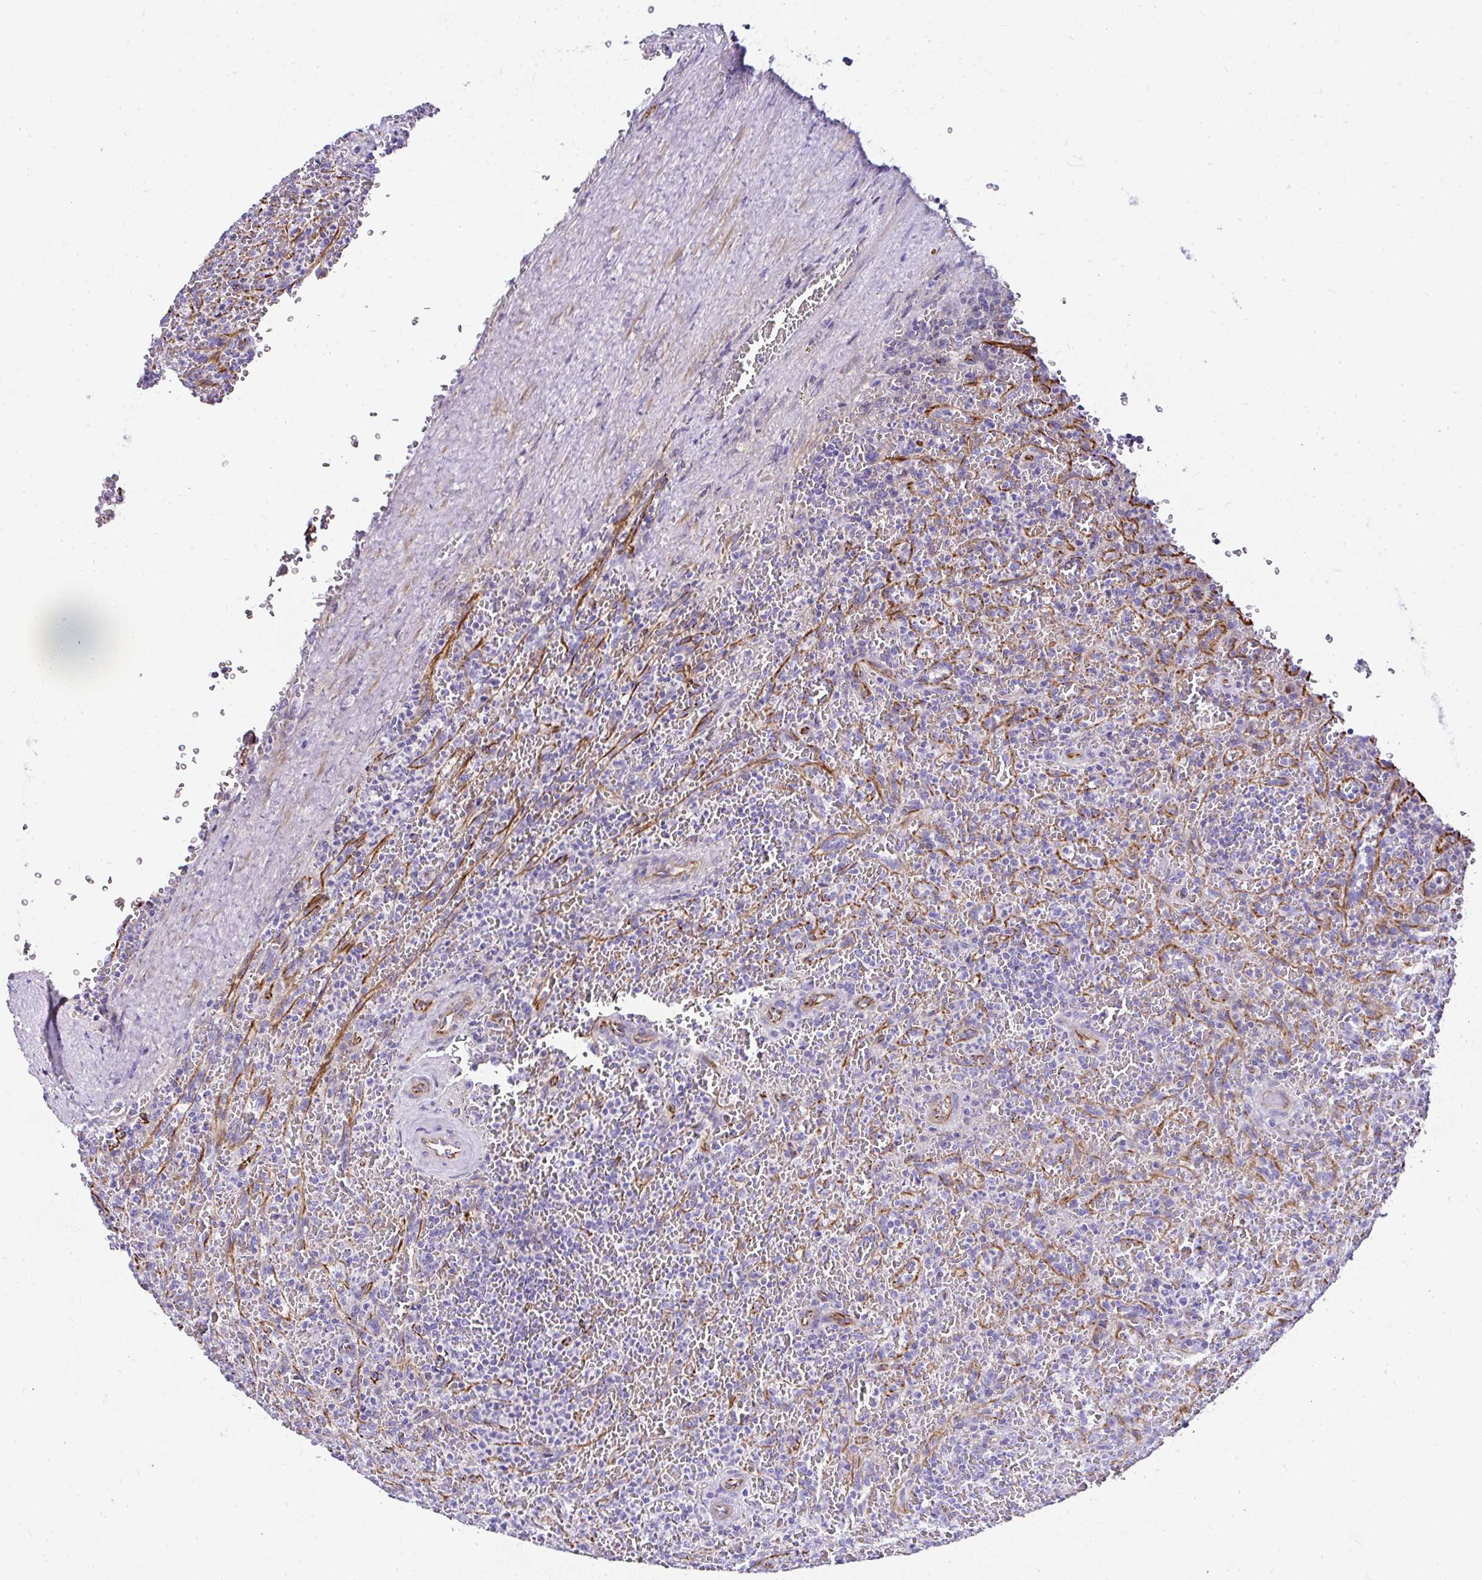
{"staining": {"intensity": "negative", "quantity": "none", "location": "none"}, "tissue": "lymphoma", "cell_type": "Tumor cells", "image_type": "cancer", "snomed": [{"axis": "morphology", "description": "Malignant lymphoma, non-Hodgkin's type, Low grade"}, {"axis": "topography", "description": "Spleen"}], "caption": "Lymphoma stained for a protein using immunohistochemistry exhibits no expression tumor cells.", "gene": "DEPDC5", "patient": {"sex": "female", "age": 64}}